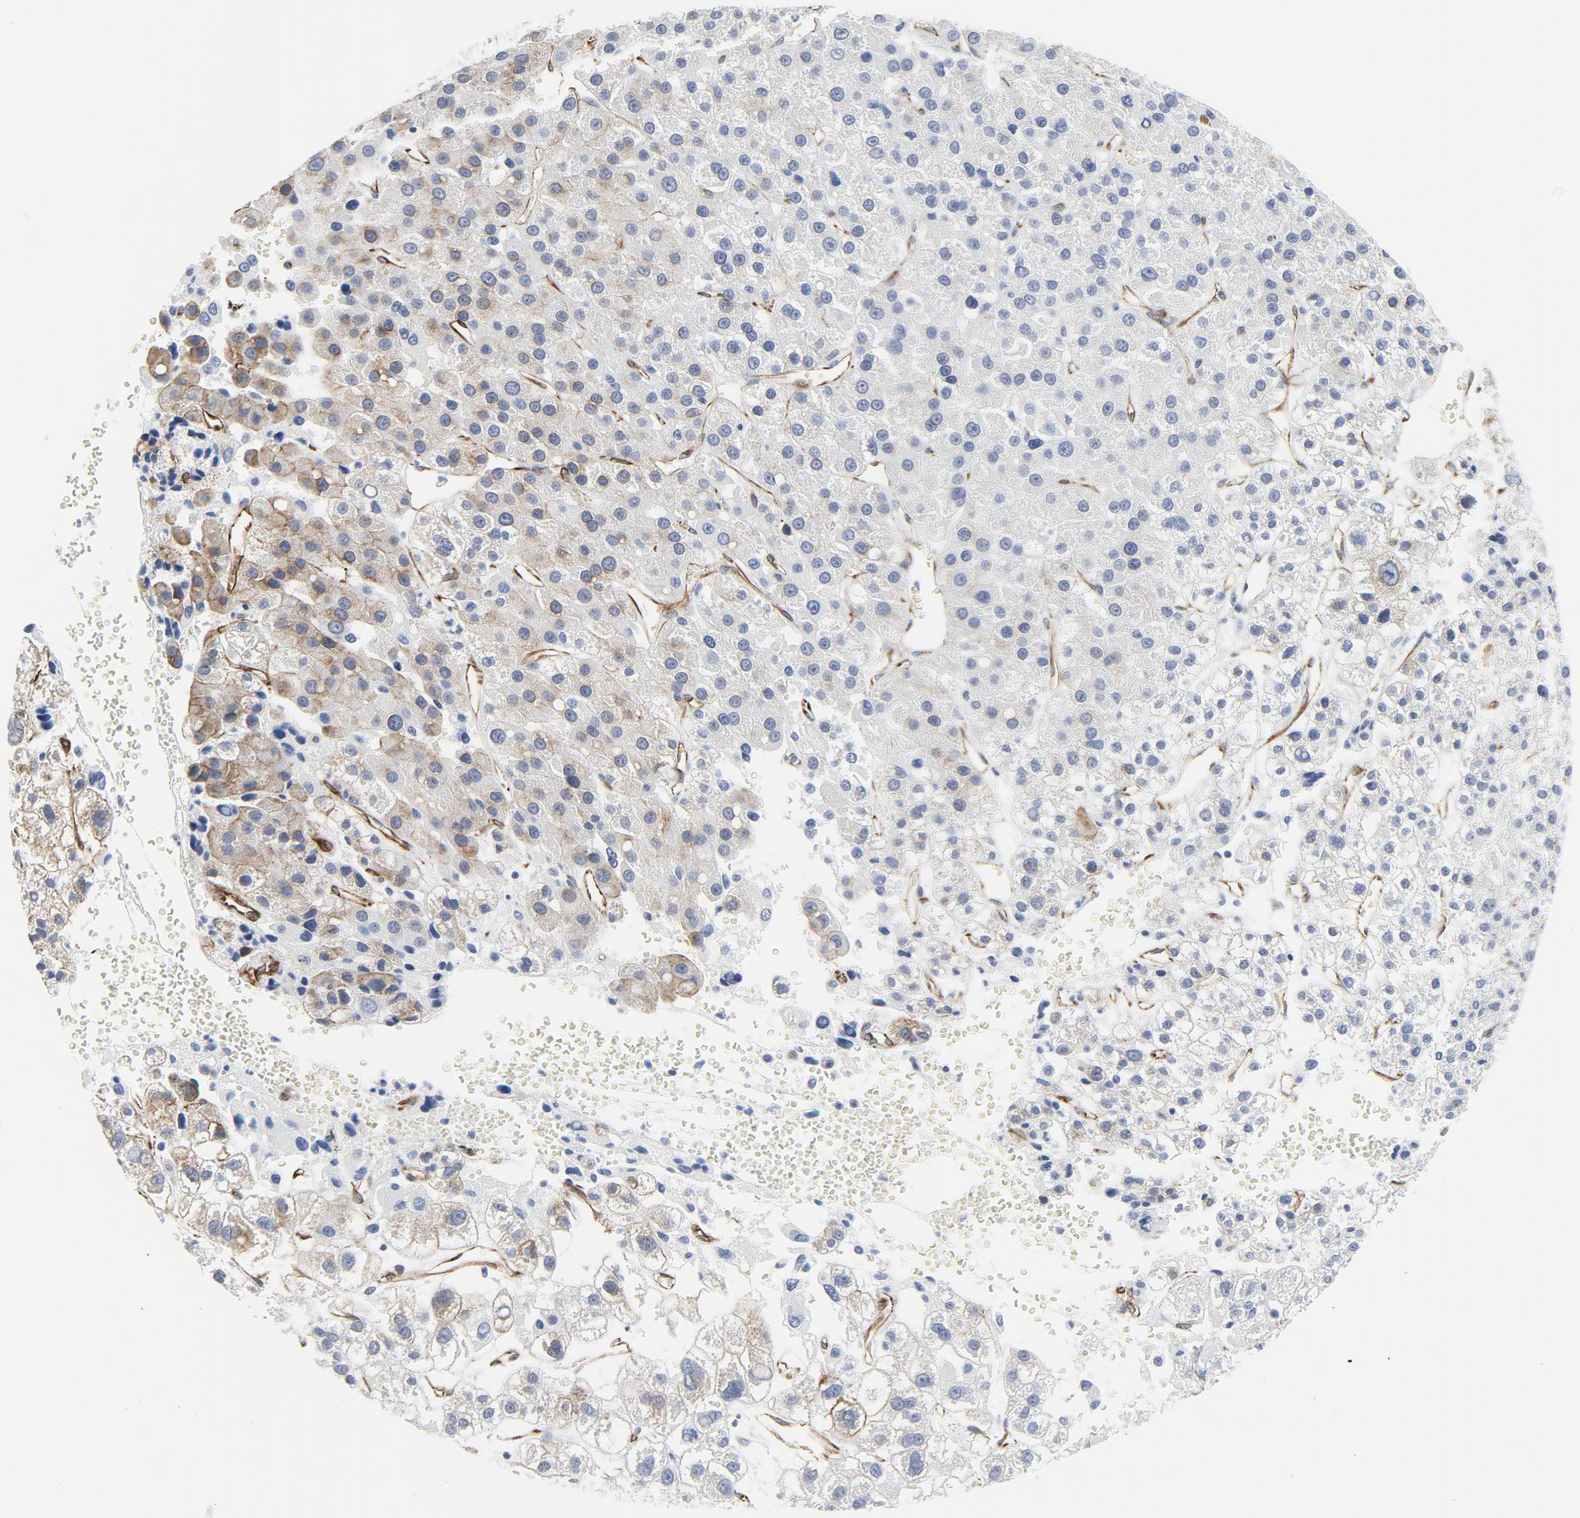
{"staining": {"intensity": "weak", "quantity": "<25%", "location": "cytoplasmic/membranous"}, "tissue": "liver cancer", "cell_type": "Tumor cells", "image_type": "cancer", "snomed": [{"axis": "morphology", "description": "Carcinoma, Hepatocellular, NOS"}, {"axis": "topography", "description": "Liver"}], "caption": "DAB immunohistochemical staining of human liver cancer (hepatocellular carcinoma) displays no significant positivity in tumor cells. (DAB immunohistochemistry (IHC) with hematoxylin counter stain).", "gene": "TUBB1", "patient": {"sex": "female", "age": 85}}